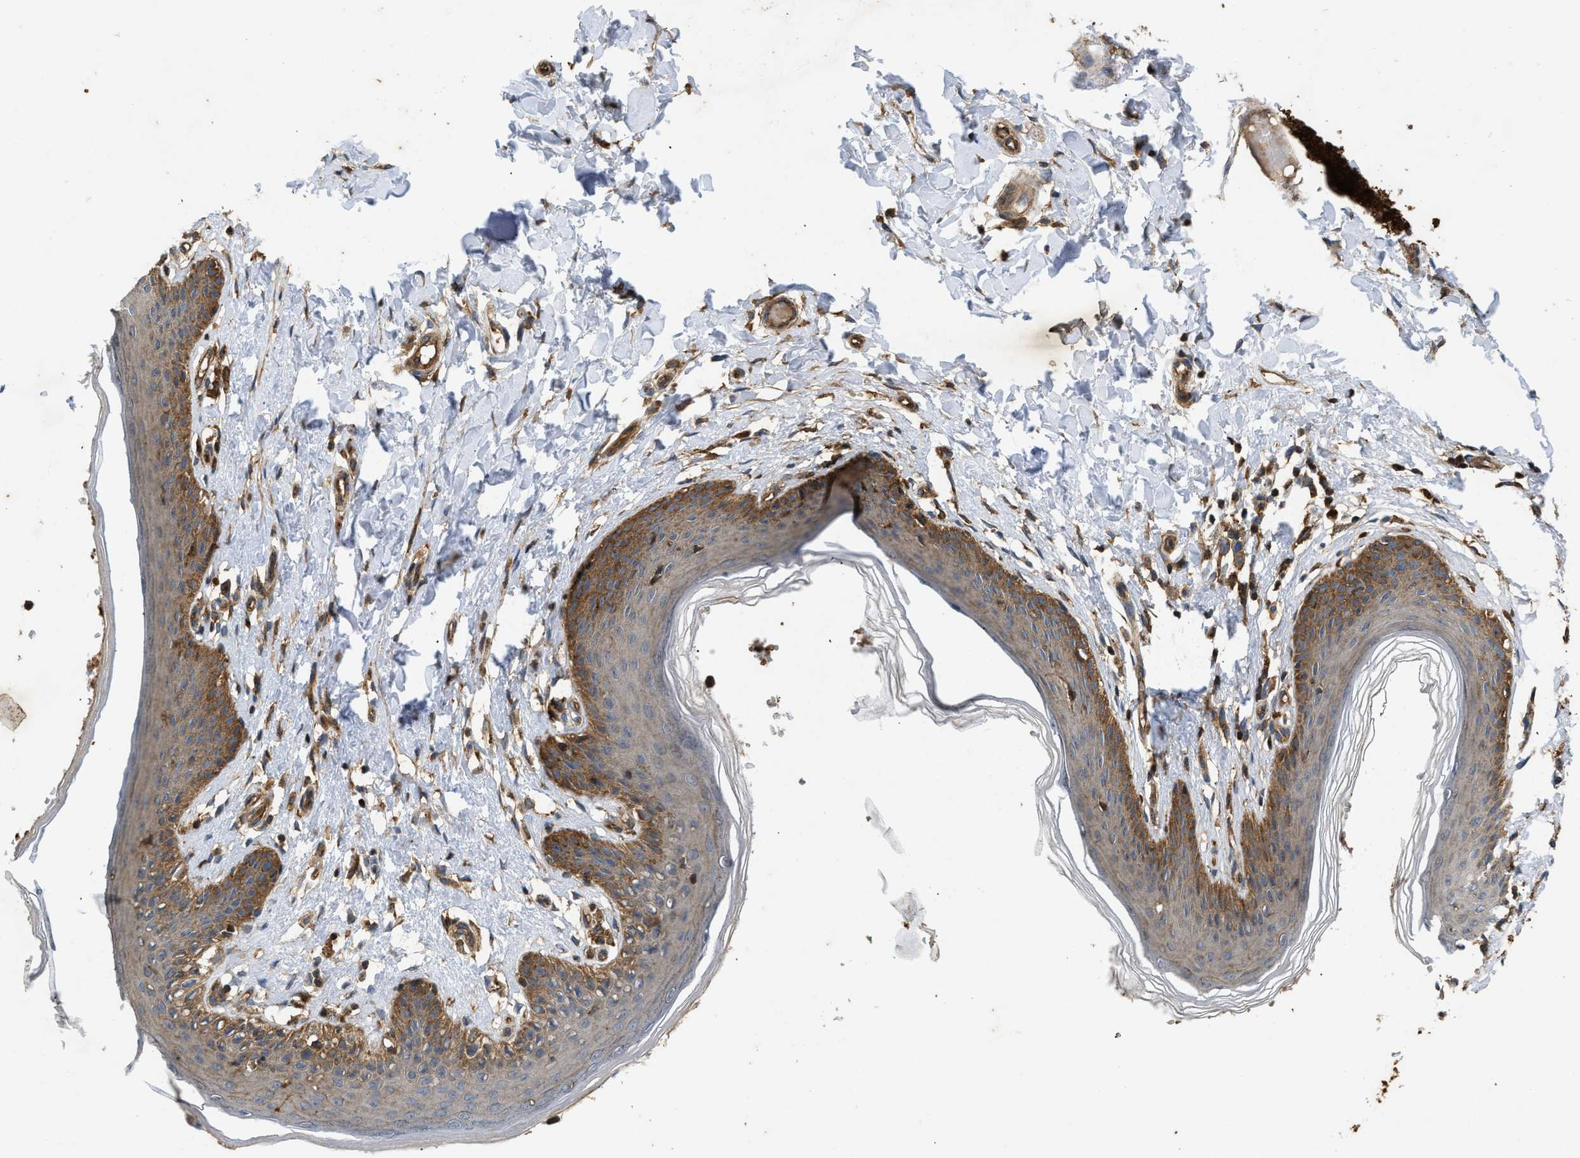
{"staining": {"intensity": "strong", "quantity": ">75%", "location": "cytoplasmic/membranous"}, "tissue": "skin", "cell_type": "Epidermal cells", "image_type": "normal", "snomed": [{"axis": "morphology", "description": "Normal tissue, NOS"}, {"axis": "topography", "description": "Vulva"}], "caption": "This micrograph demonstrates immunohistochemistry staining of unremarkable skin, with high strong cytoplasmic/membranous expression in about >75% of epidermal cells.", "gene": "GNB4", "patient": {"sex": "female", "age": 66}}